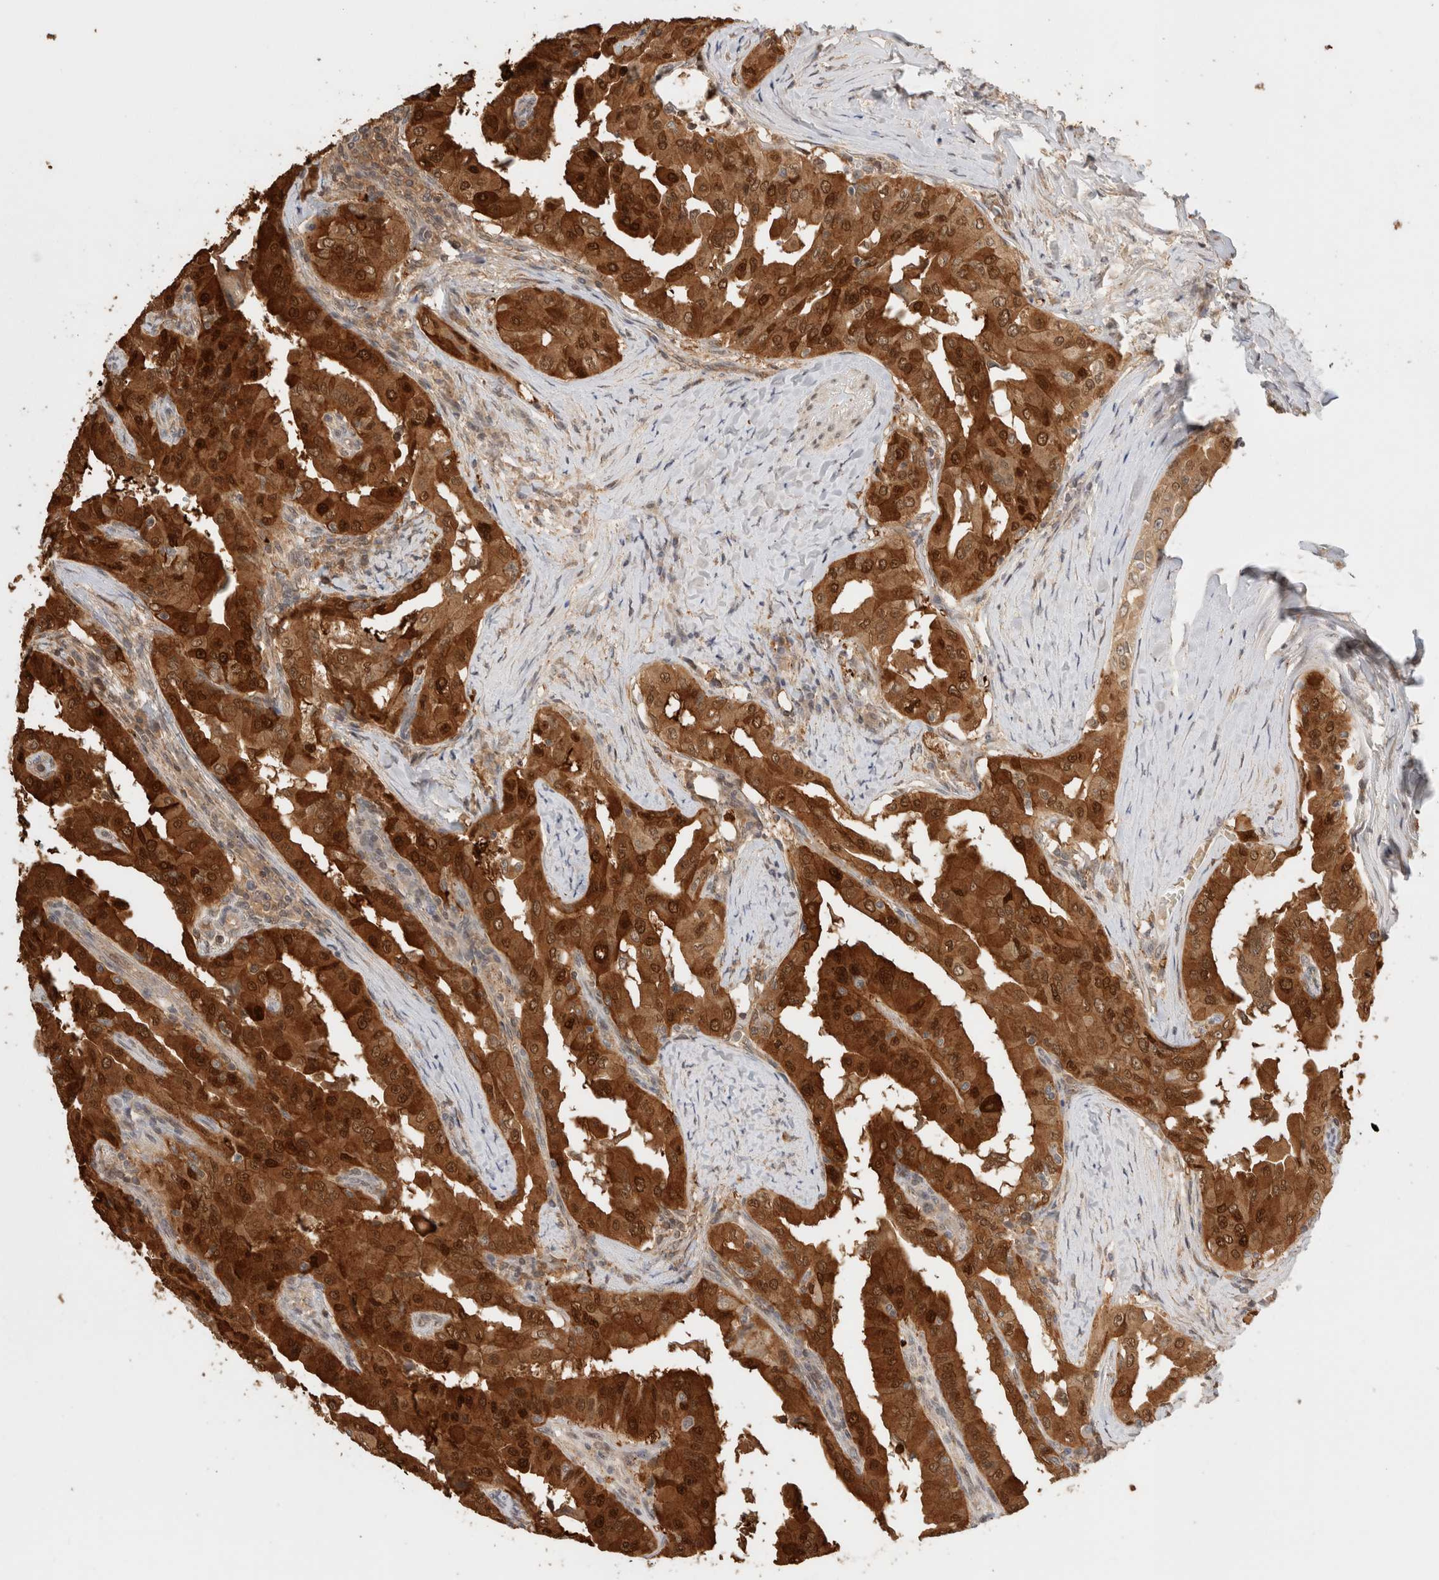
{"staining": {"intensity": "strong", "quantity": ">75%", "location": "cytoplasmic/membranous,nuclear"}, "tissue": "thyroid cancer", "cell_type": "Tumor cells", "image_type": "cancer", "snomed": [{"axis": "morphology", "description": "Papillary adenocarcinoma, NOS"}, {"axis": "topography", "description": "Thyroid gland"}], "caption": "IHC micrograph of thyroid cancer (papillary adenocarcinoma) stained for a protein (brown), which exhibits high levels of strong cytoplasmic/membranous and nuclear staining in about >75% of tumor cells.", "gene": "OTUD6B", "patient": {"sex": "male", "age": 33}}